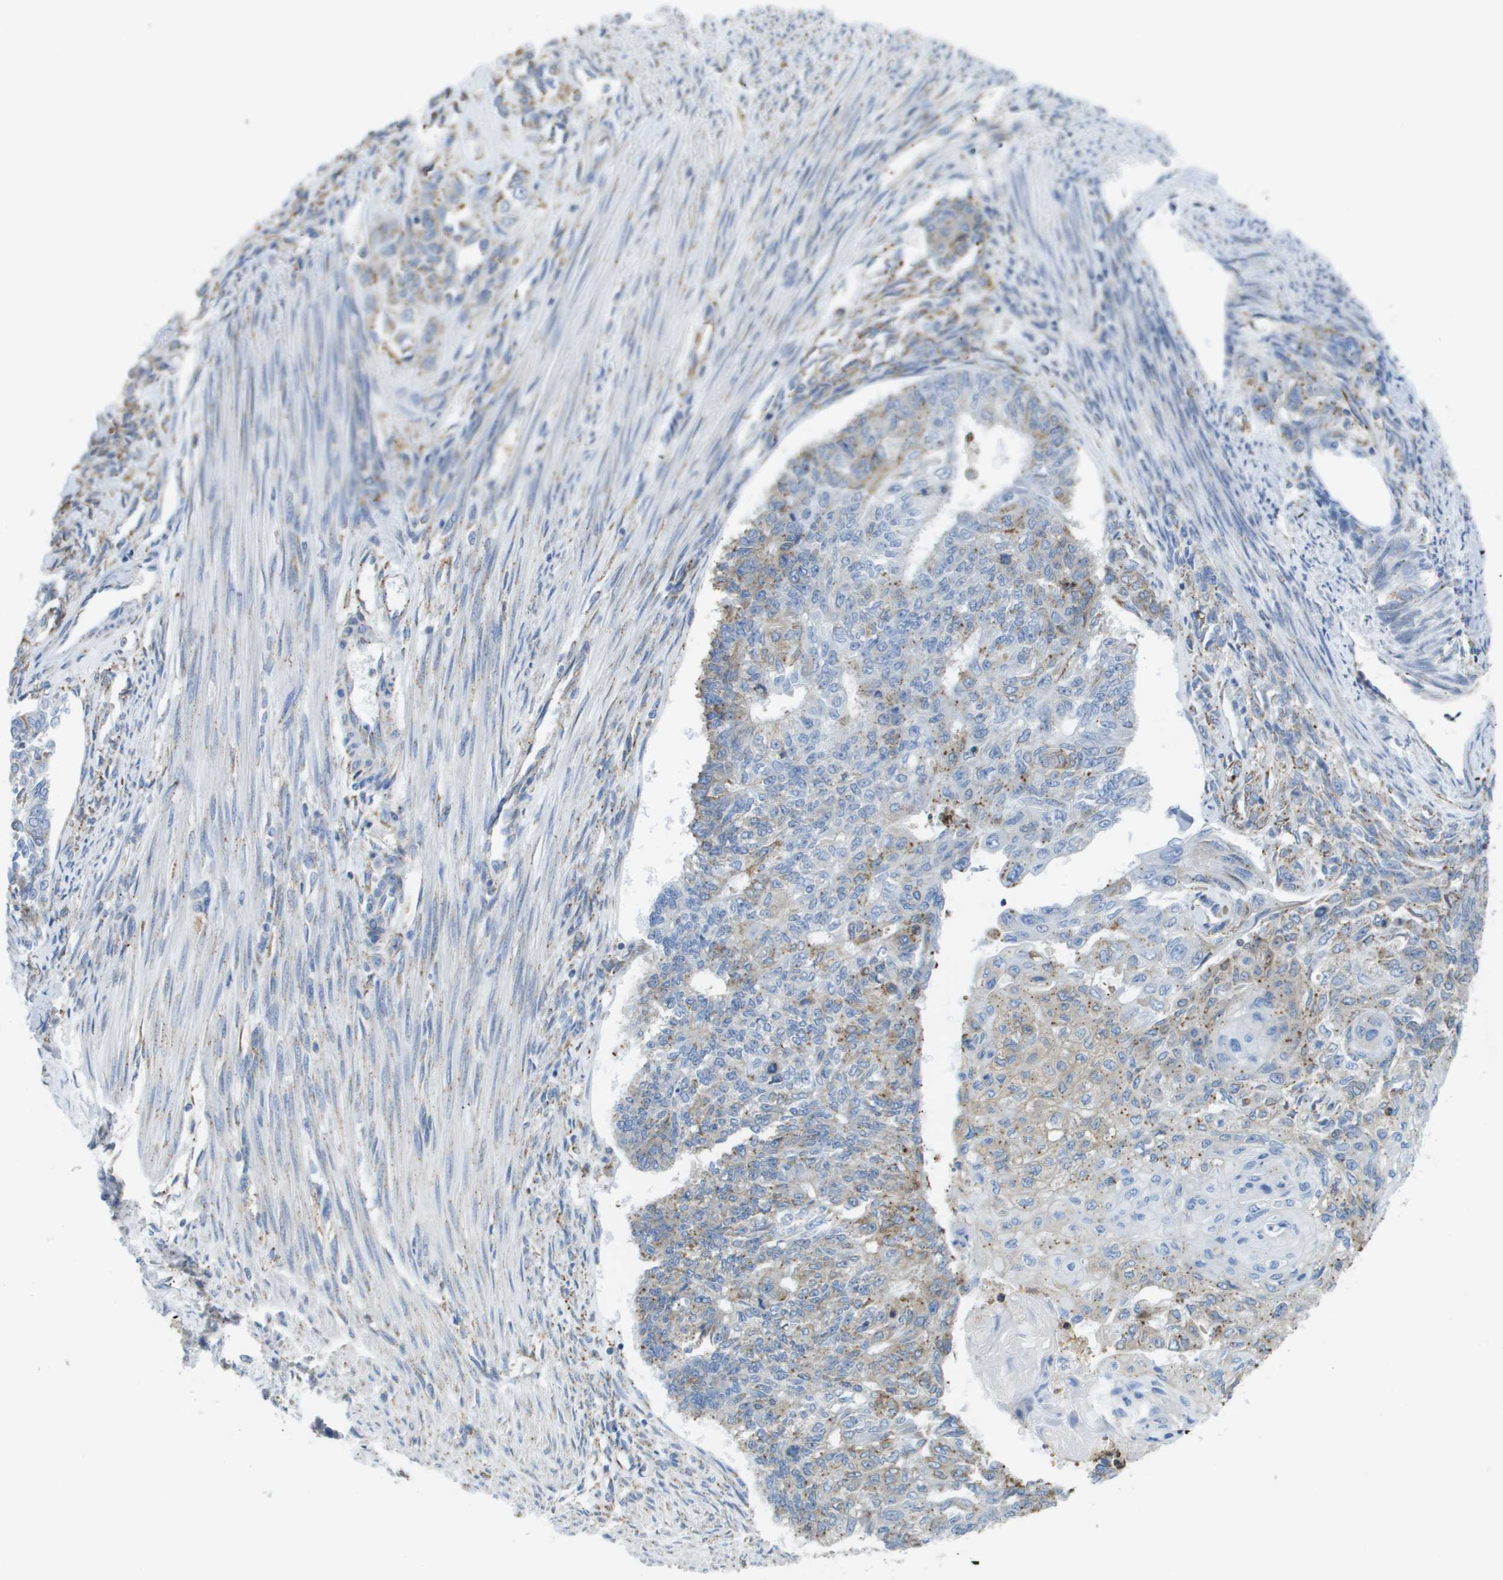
{"staining": {"intensity": "weak", "quantity": "25%-75%", "location": "cytoplasmic/membranous"}, "tissue": "endometrial cancer", "cell_type": "Tumor cells", "image_type": "cancer", "snomed": [{"axis": "morphology", "description": "Adenocarcinoma, NOS"}, {"axis": "topography", "description": "Endometrium"}], "caption": "Immunohistochemical staining of adenocarcinoma (endometrial) exhibits weak cytoplasmic/membranous protein staining in approximately 25%-75% of tumor cells. (DAB IHC, brown staining for protein, blue staining for nuclei).", "gene": "SDR42E1", "patient": {"sex": "female", "age": 32}}